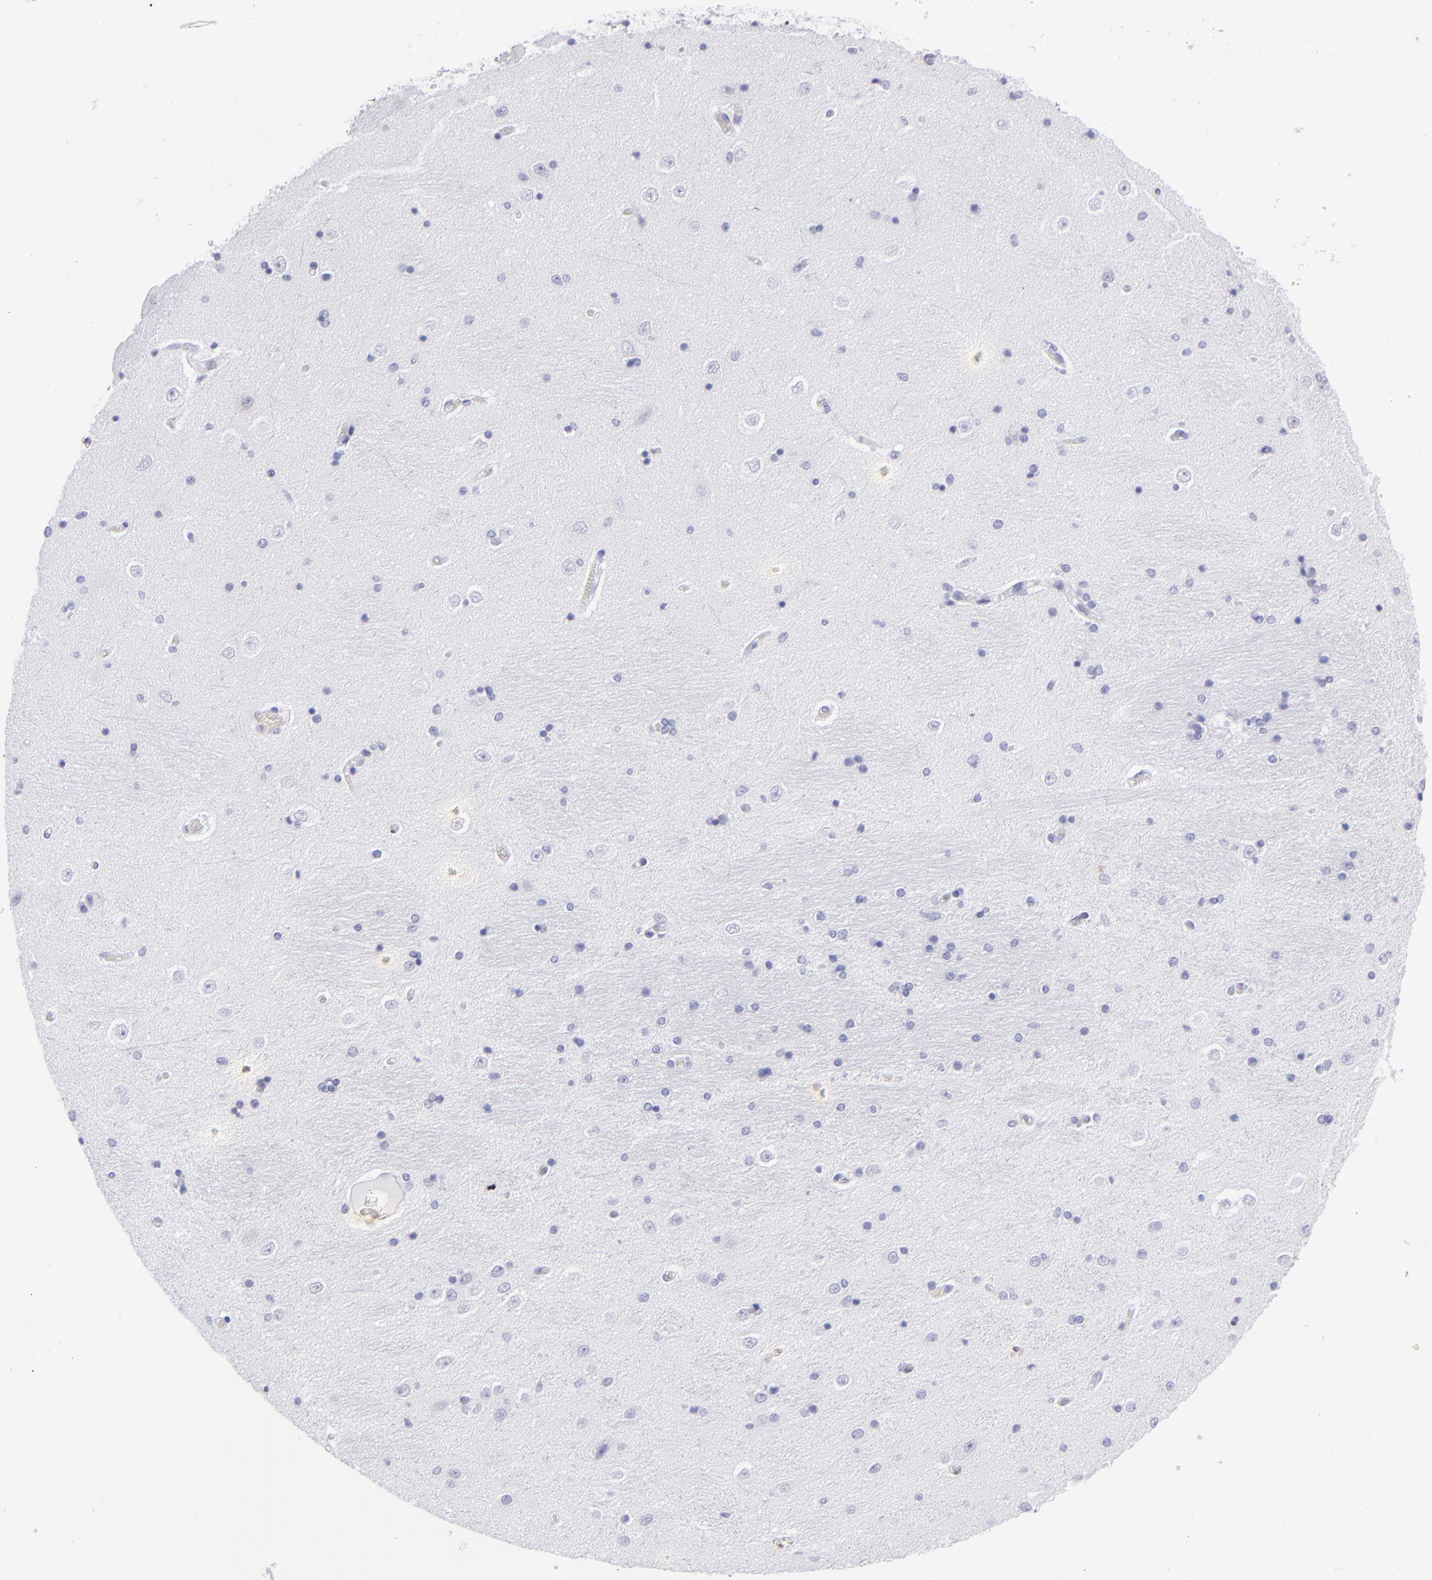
{"staining": {"intensity": "negative", "quantity": "none", "location": "none"}, "tissue": "hippocampus", "cell_type": "Glial cells", "image_type": "normal", "snomed": [{"axis": "morphology", "description": "Normal tissue, NOS"}, {"axis": "topography", "description": "Hippocampus"}], "caption": "Glial cells are negative for protein expression in unremarkable human hippocampus. (Stains: DAB (3,3'-diaminobenzidine) immunohistochemistry (IHC) with hematoxylin counter stain, Microscopy: brightfield microscopy at high magnification).", "gene": "ETS1", "patient": {"sex": "female", "age": 54}}